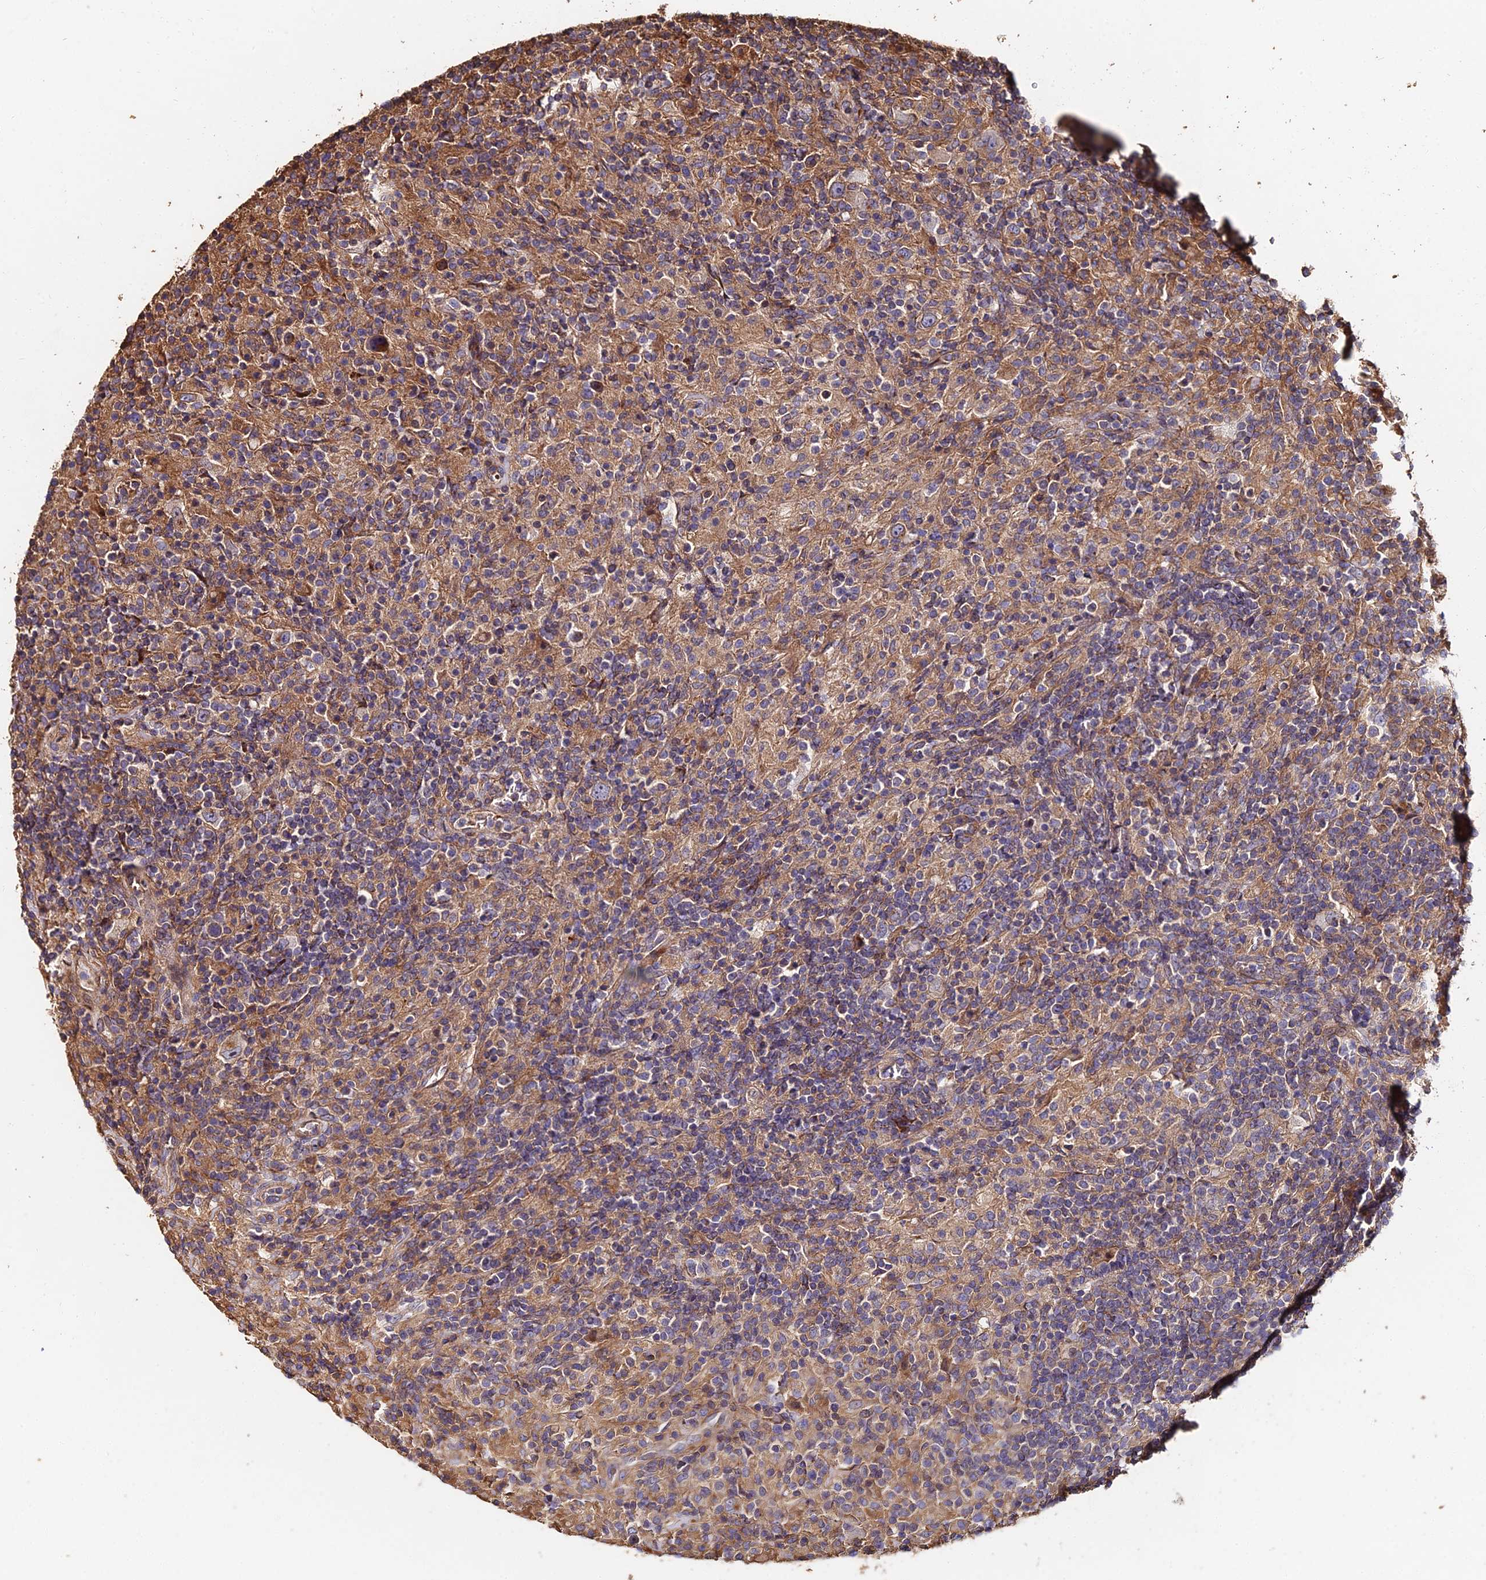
{"staining": {"intensity": "weak", "quantity": "25%-75%", "location": "cytoplasmic/membranous"}, "tissue": "lymphoma", "cell_type": "Tumor cells", "image_type": "cancer", "snomed": [{"axis": "morphology", "description": "Hodgkin's disease, NOS"}, {"axis": "topography", "description": "Lymph node"}], "caption": "An image showing weak cytoplasmic/membranous positivity in about 25%-75% of tumor cells in Hodgkin's disease, as visualized by brown immunohistochemical staining.", "gene": "EXT1", "patient": {"sex": "male", "age": 70}}